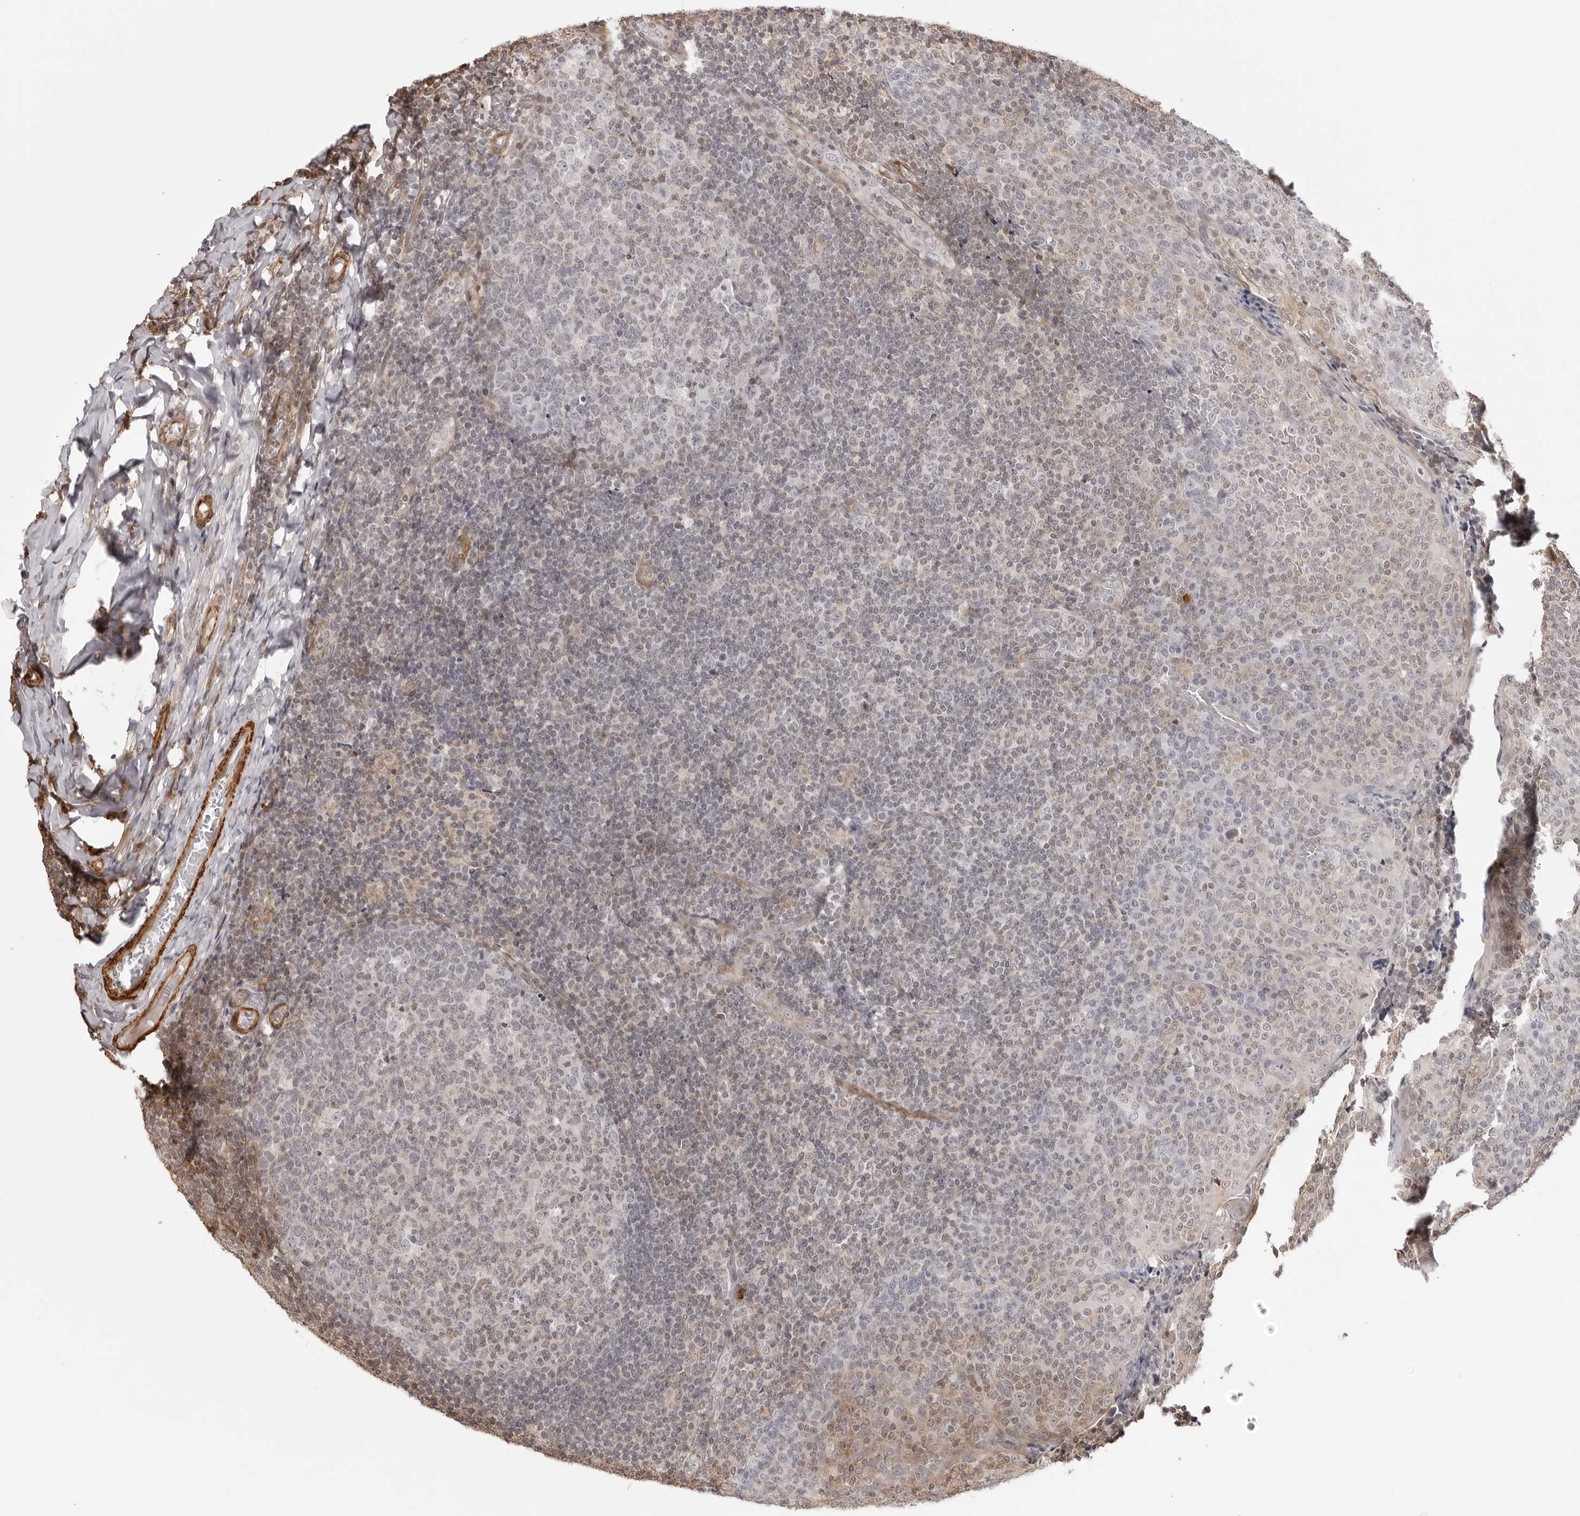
{"staining": {"intensity": "negative", "quantity": "none", "location": "none"}, "tissue": "tonsil", "cell_type": "Germinal center cells", "image_type": "normal", "snomed": [{"axis": "morphology", "description": "Normal tissue, NOS"}, {"axis": "topography", "description": "Tonsil"}], "caption": "Germinal center cells show no significant expression in normal tonsil. (Brightfield microscopy of DAB immunohistochemistry (IHC) at high magnification).", "gene": "UNK", "patient": {"sex": "female", "age": 19}}